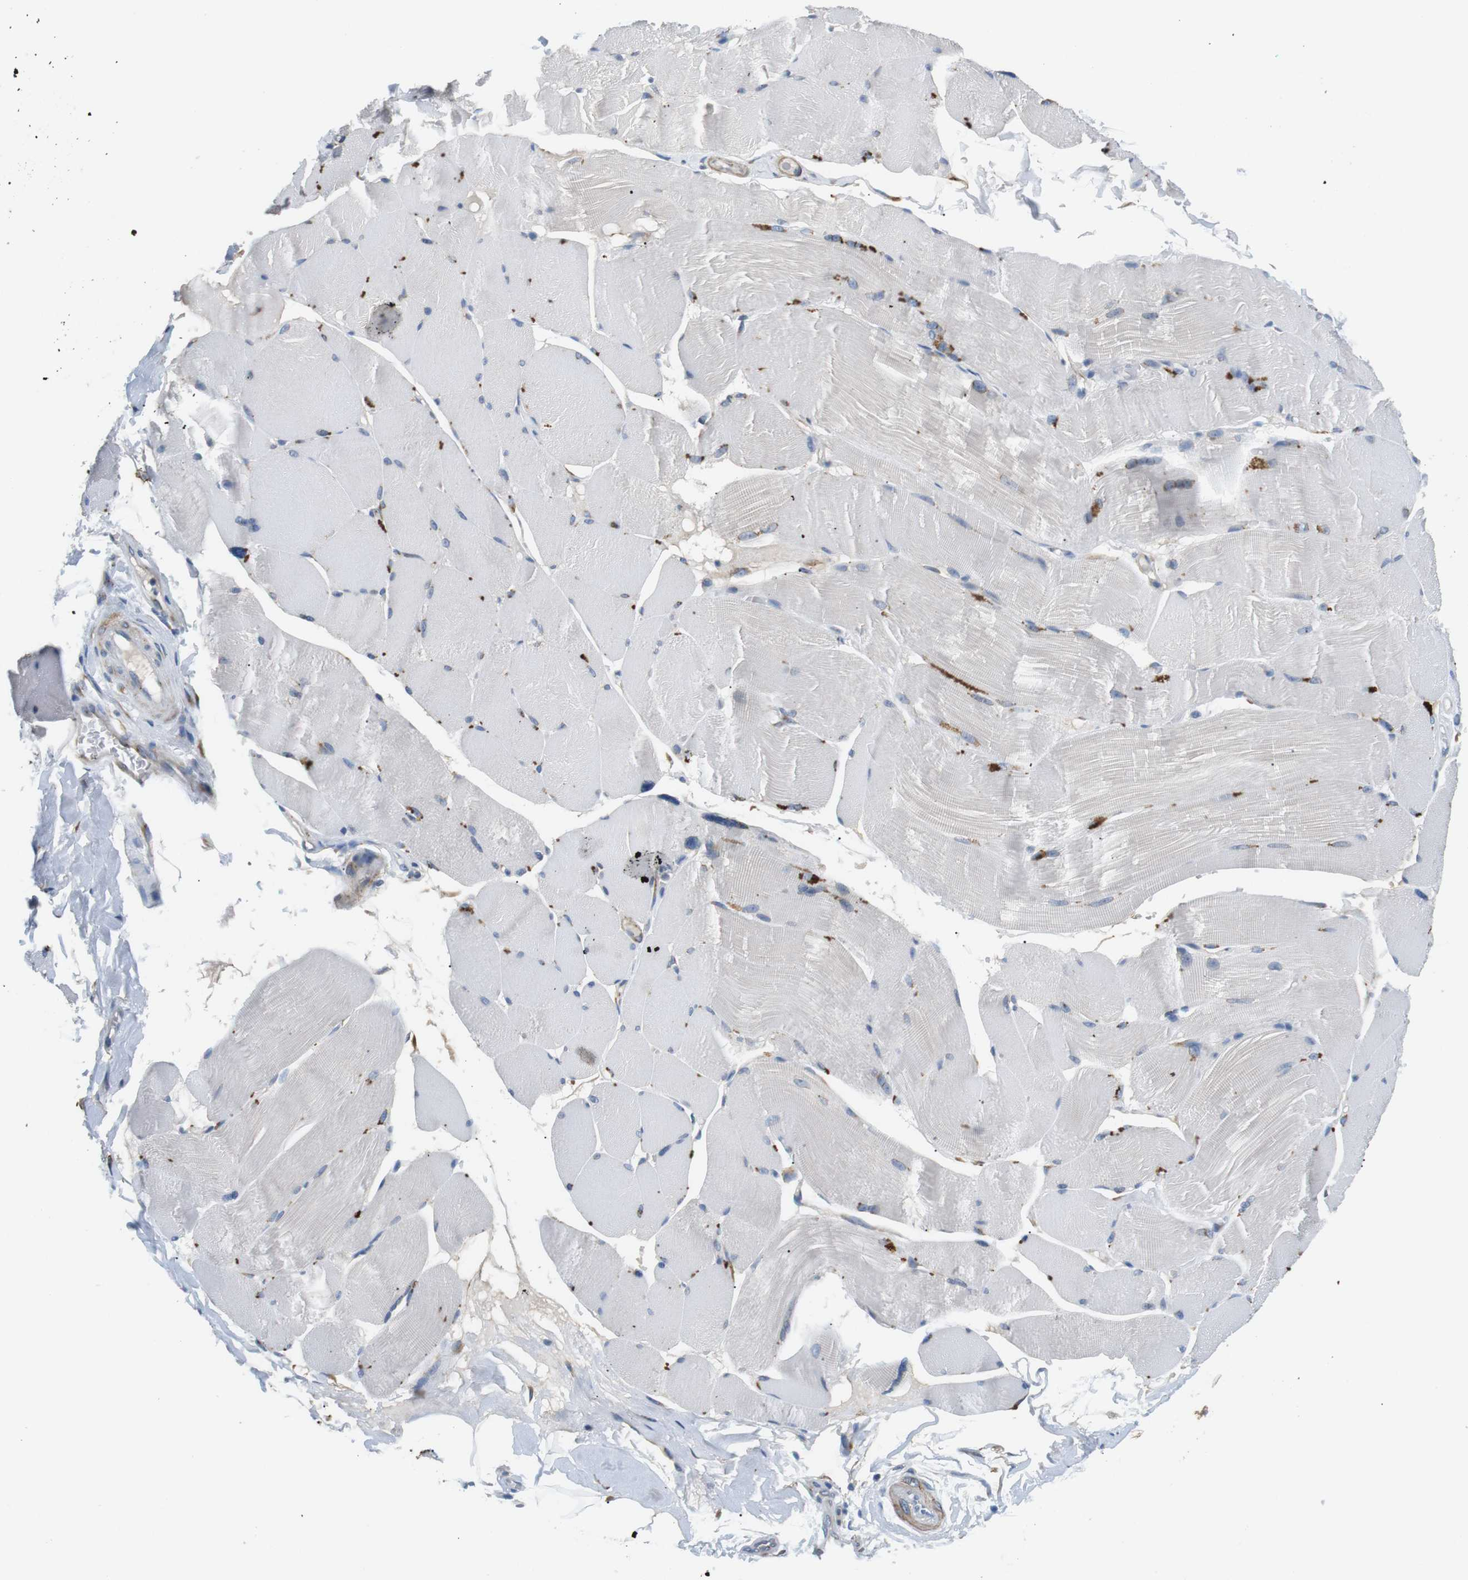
{"staining": {"intensity": "negative", "quantity": "none", "location": "none"}, "tissue": "skeletal muscle", "cell_type": "Myocytes", "image_type": "normal", "snomed": [{"axis": "morphology", "description": "Normal tissue, NOS"}, {"axis": "topography", "description": "Skin"}, {"axis": "topography", "description": "Skeletal muscle"}], "caption": "High power microscopy image of an immunohistochemistry image of benign skeletal muscle, revealing no significant staining in myocytes. (Stains: DAB immunohistochemistry with hematoxylin counter stain, Microscopy: brightfield microscopy at high magnification).", "gene": "UNC5CL", "patient": {"sex": "male", "age": 83}}